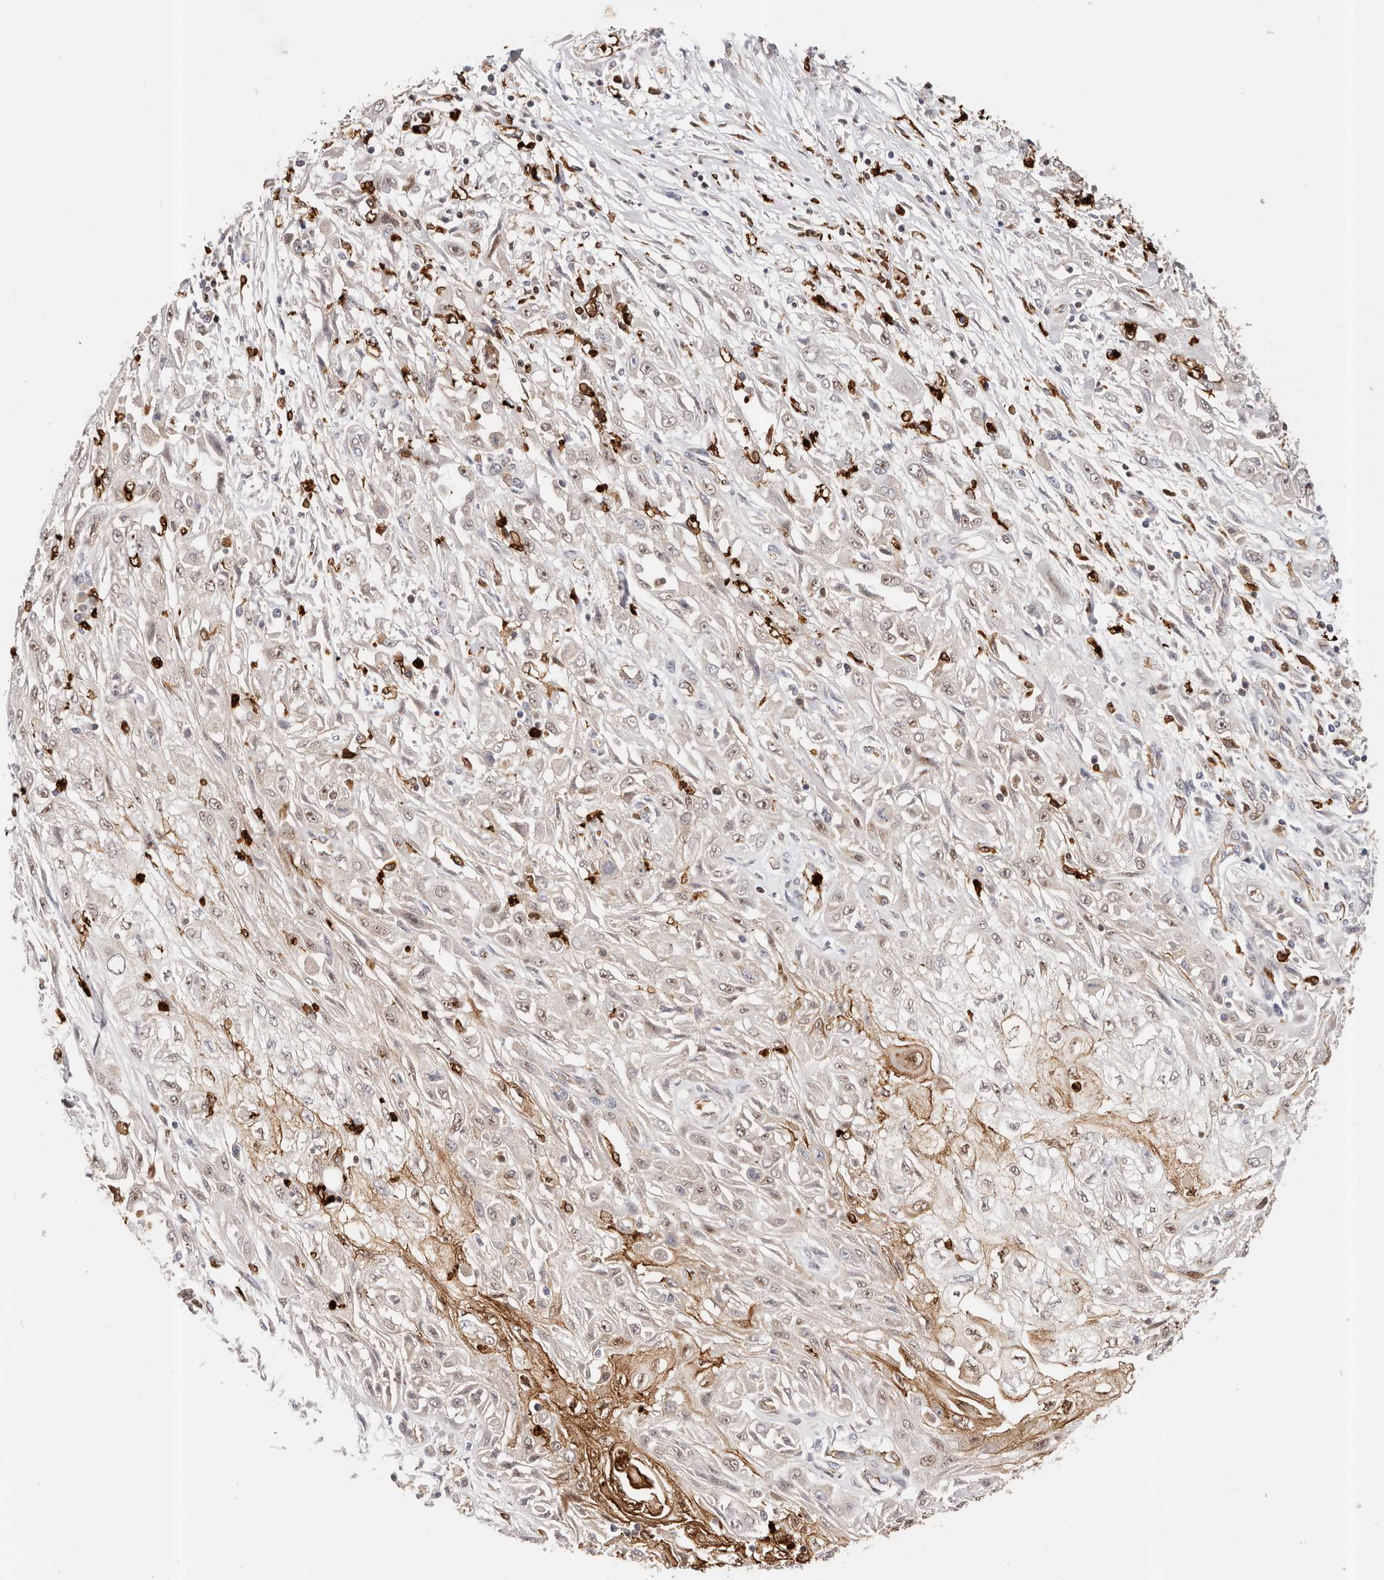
{"staining": {"intensity": "moderate", "quantity": "<25%", "location": "cytoplasmic/membranous"}, "tissue": "skin cancer", "cell_type": "Tumor cells", "image_type": "cancer", "snomed": [{"axis": "morphology", "description": "Squamous cell carcinoma, NOS"}, {"axis": "morphology", "description": "Squamous cell carcinoma, metastatic, NOS"}, {"axis": "topography", "description": "Skin"}, {"axis": "topography", "description": "Lymph node"}], "caption": "Protein expression analysis of metastatic squamous cell carcinoma (skin) displays moderate cytoplasmic/membranous positivity in approximately <25% of tumor cells.", "gene": "AFDN", "patient": {"sex": "male", "age": 75}}